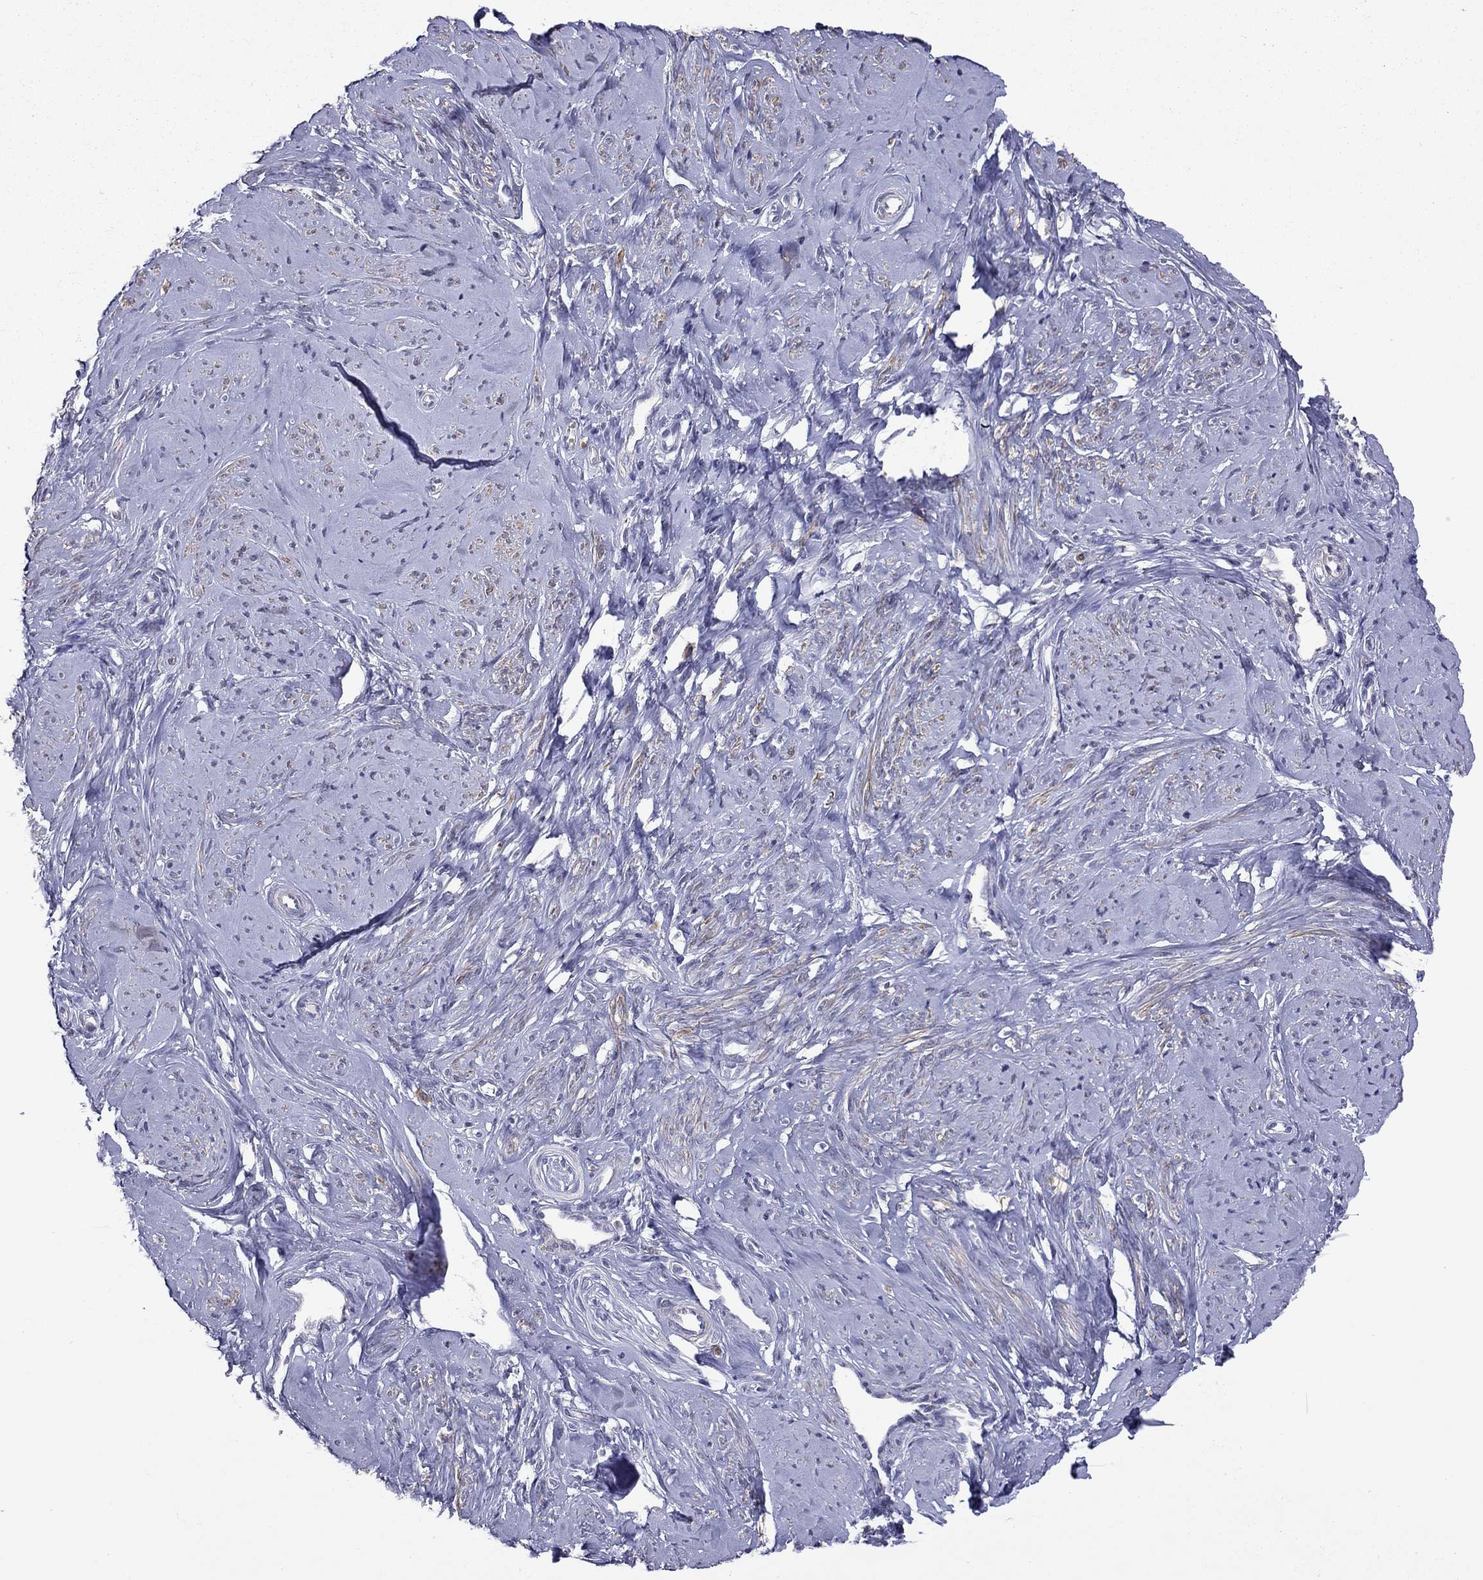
{"staining": {"intensity": "moderate", "quantity": "25%-75%", "location": "cytoplasmic/membranous"}, "tissue": "smooth muscle", "cell_type": "Smooth muscle cells", "image_type": "normal", "snomed": [{"axis": "morphology", "description": "Normal tissue, NOS"}, {"axis": "topography", "description": "Smooth muscle"}], "caption": "A brown stain shows moderate cytoplasmic/membranous expression of a protein in smooth muscle cells of benign human smooth muscle.", "gene": "SYTL2", "patient": {"sex": "female", "age": 48}}